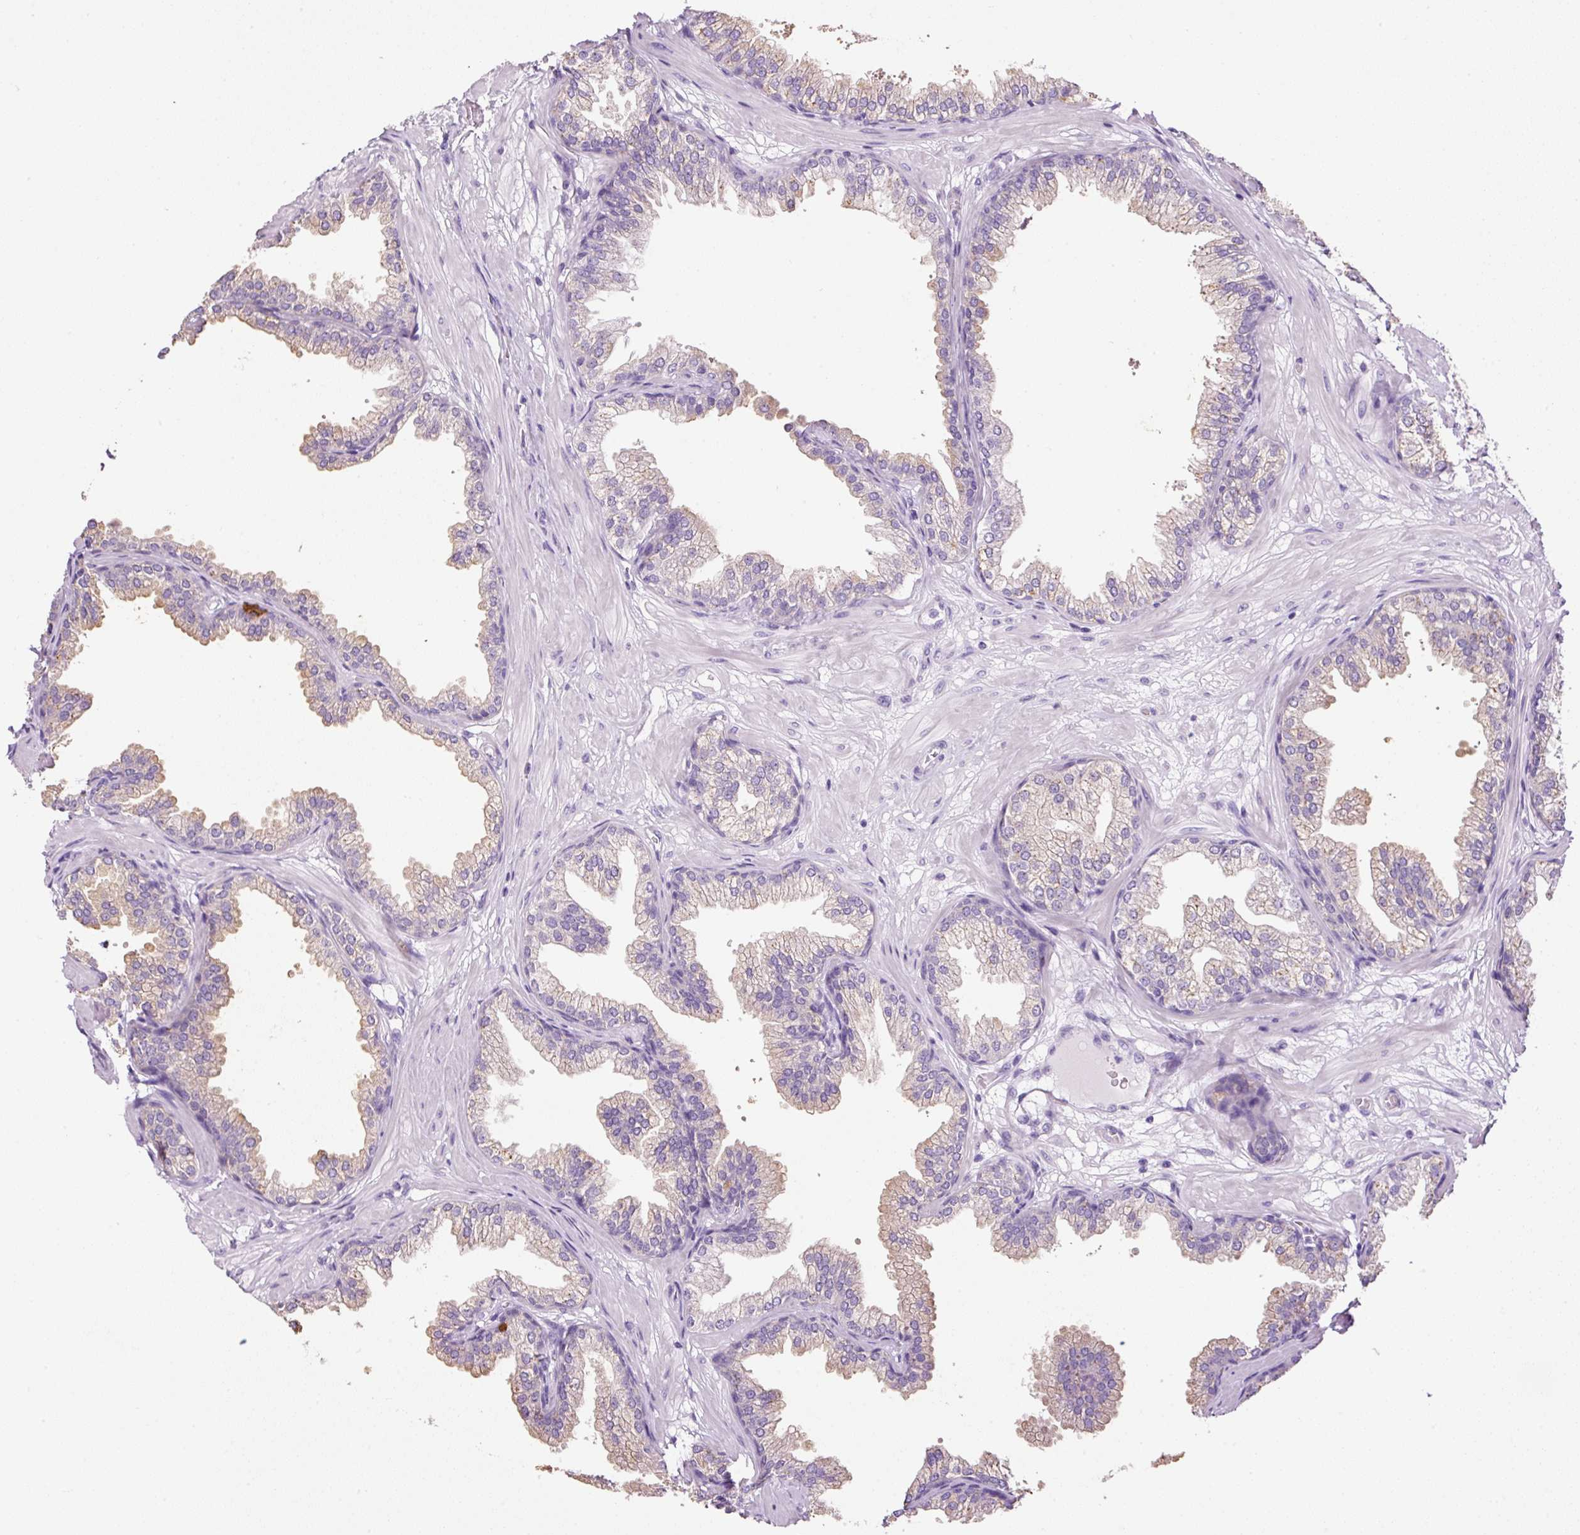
{"staining": {"intensity": "weak", "quantity": "25%-75%", "location": "cytoplasmic/membranous"}, "tissue": "prostate", "cell_type": "Glandular cells", "image_type": "normal", "snomed": [{"axis": "morphology", "description": "Normal tissue, NOS"}, {"axis": "topography", "description": "Prostate"}], "caption": "IHC micrograph of unremarkable prostate: prostate stained using immunohistochemistry reveals low levels of weak protein expression localized specifically in the cytoplasmic/membranous of glandular cells, appearing as a cytoplasmic/membranous brown color.", "gene": "BSND", "patient": {"sex": "male", "age": 37}}